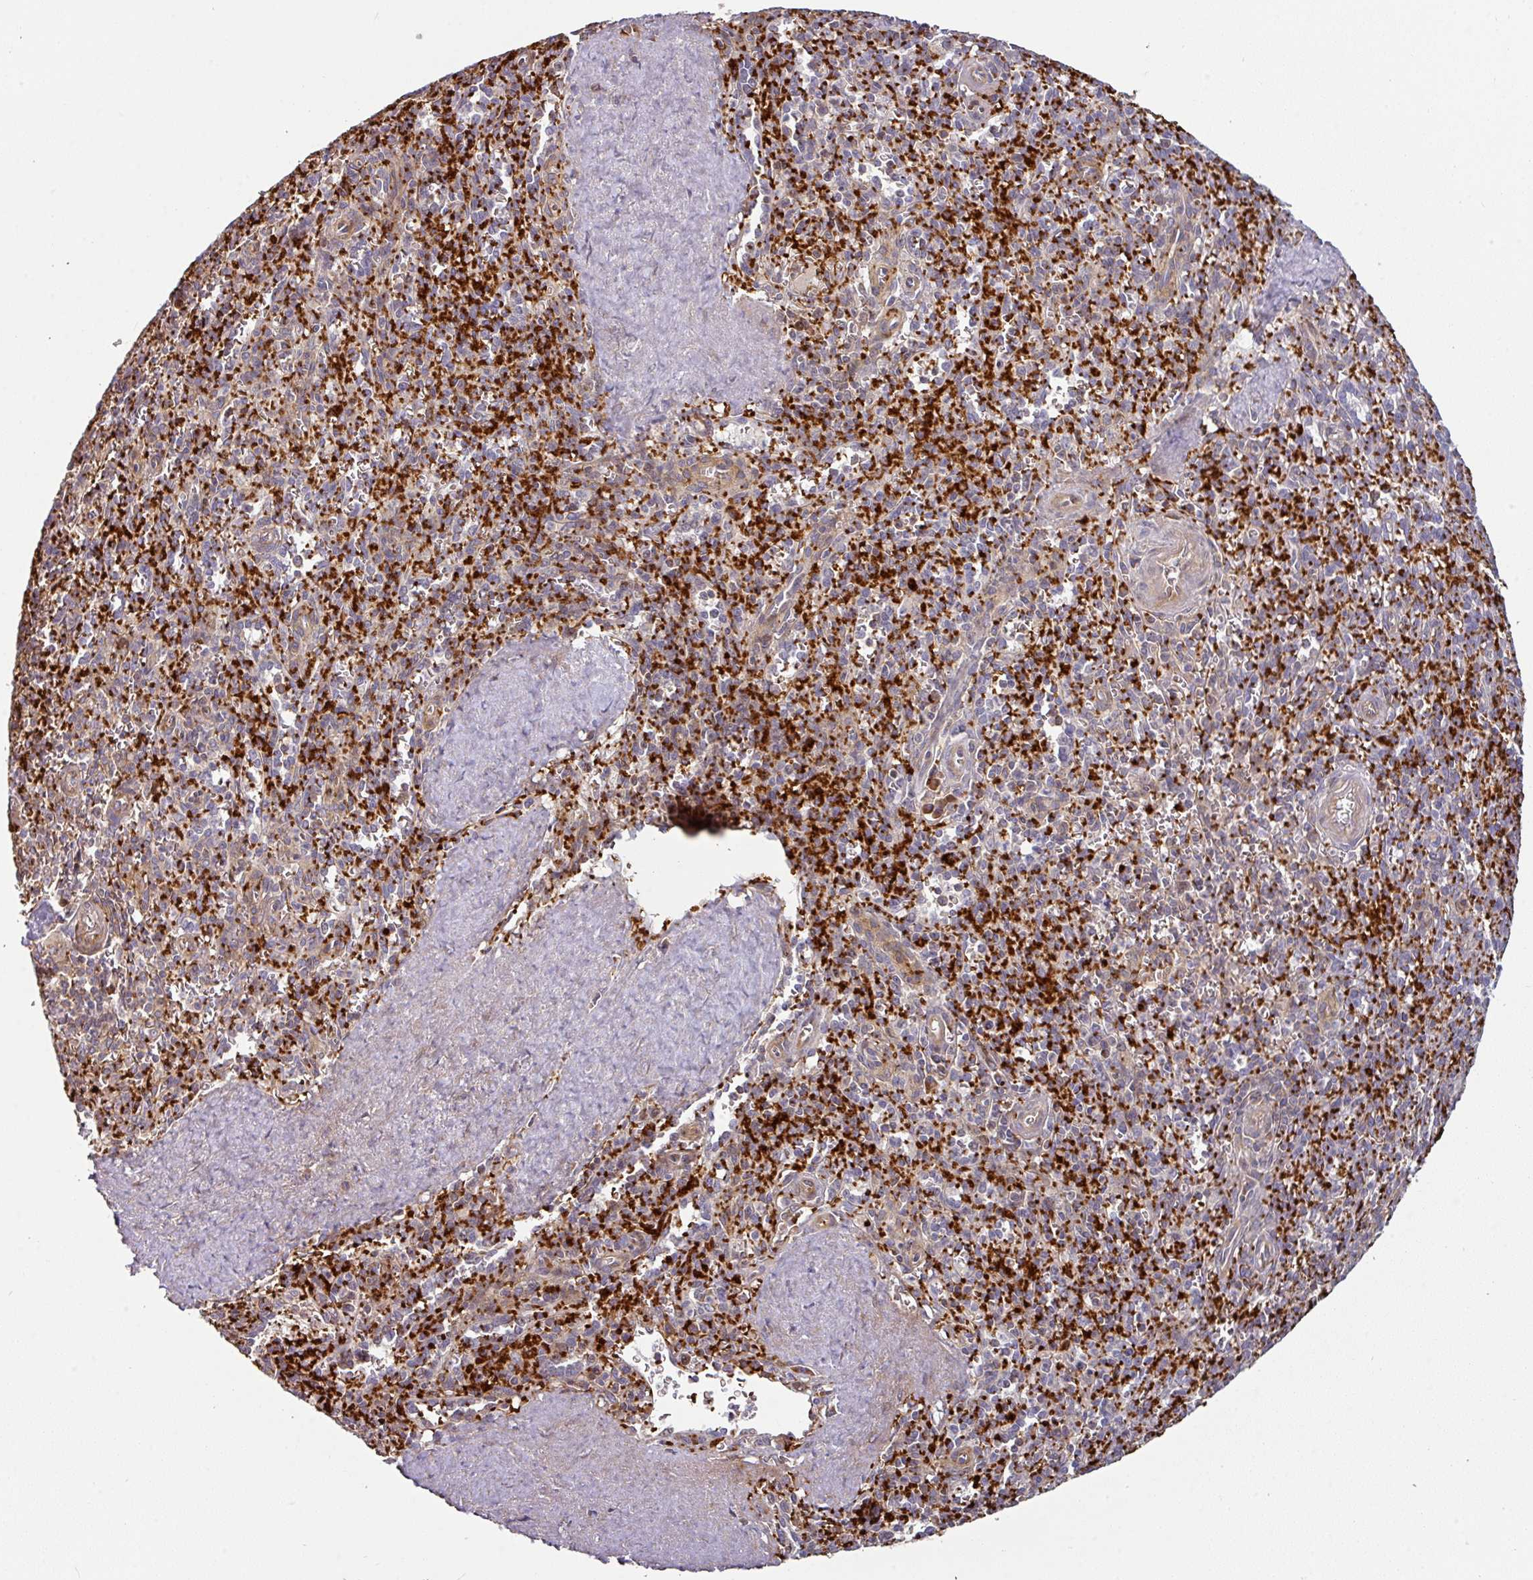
{"staining": {"intensity": "strong", "quantity": ">75%", "location": "cytoplasmic/membranous"}, "tissue": "spleen", "cell_type": "Cells in red pulp", "image_type": "normal", "snomed": [{"axis": "morphology", "description": "Normal tissue, NOS"}, {"axis": "topography", "description": "Spleen"}], "caption": "Immunohistochemical staining of benign spleen exhibits high levels of strong cytoplasmic/membranous positivity in about >75% of cells in red pulp.", "gene": "CASP2", "patient": {"sex": "female", "age": 70}}